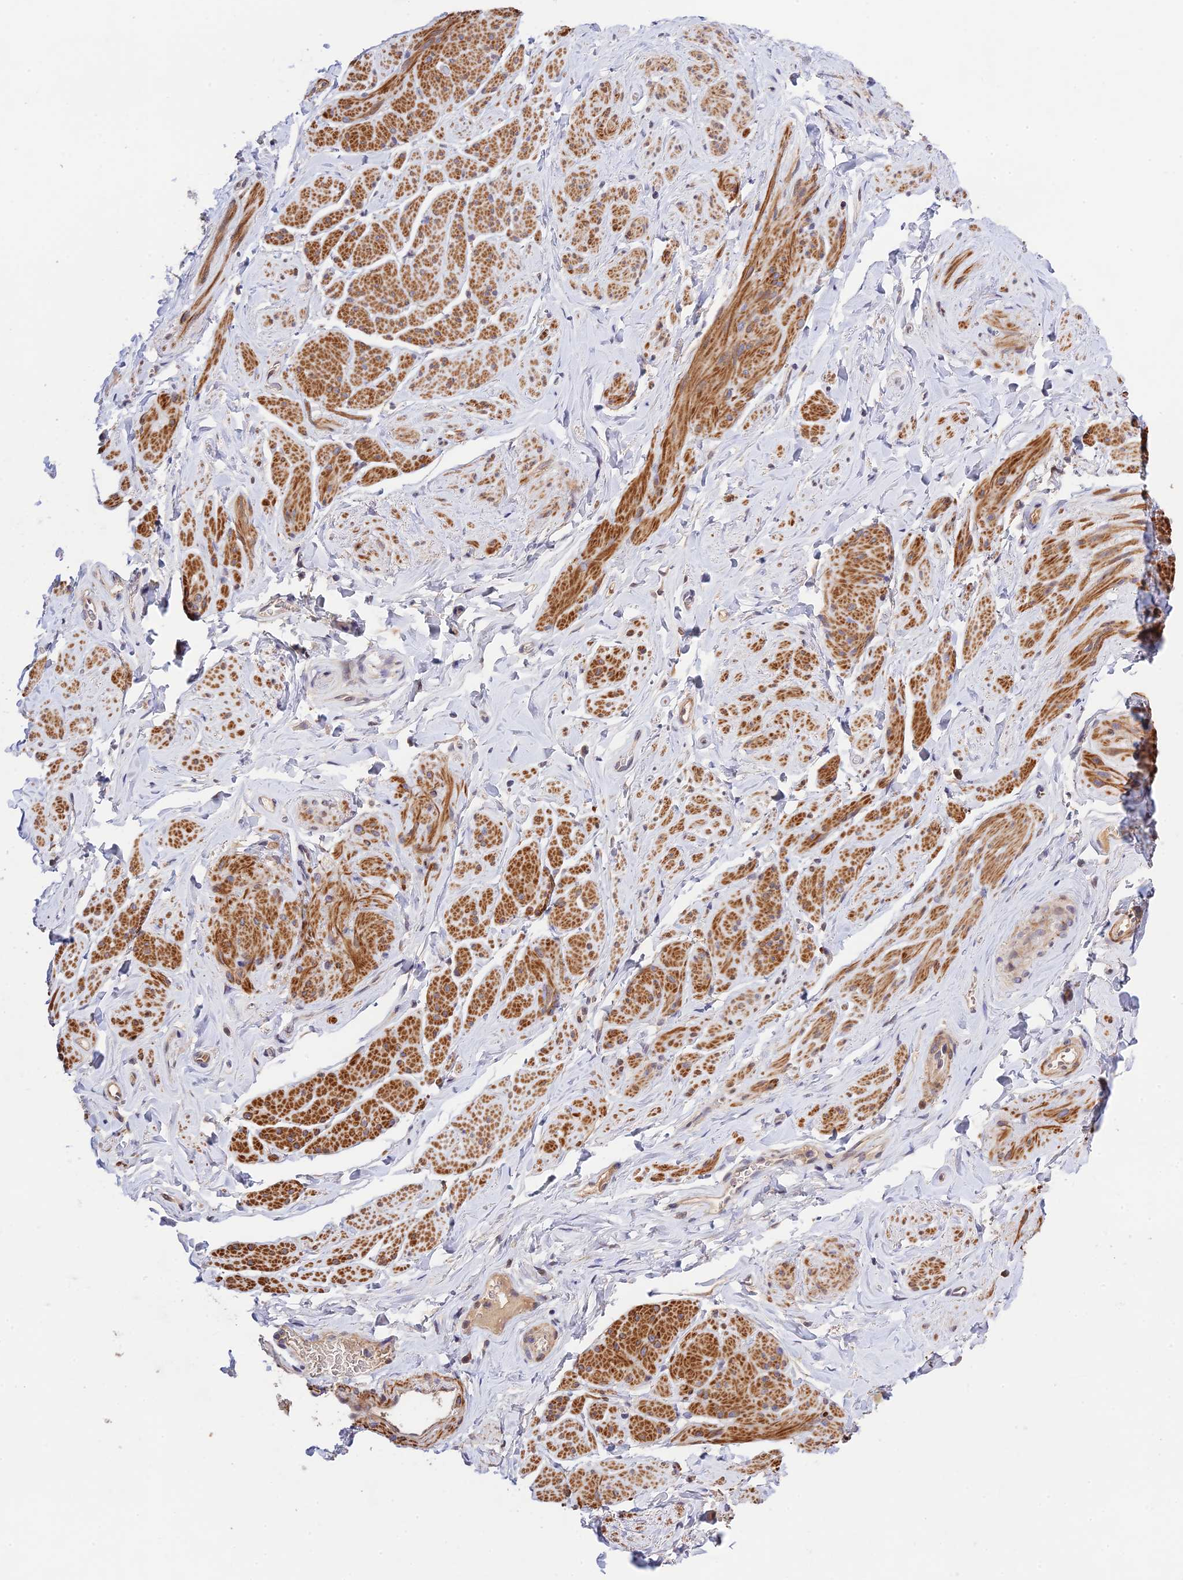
{"staining": {"intensity": "strong", "quantity": "25%-75%", "location": "cytoplasmic/membranous"}, "tissue": "smooth muscle", "cell_type": "Smooth muscle cells", "image_type": "normal", "snomed": [{"axis": "morphology", "description": "Normal tissue, NOS"}, {"axis": "topography", "description": "Smooth muscle"}, {"axis": "topography", "description": "Peripheral nerve tissue"}], "caption": "Immunohistochemical staining of normal smooth muscle displays strong cytoplasmic/membranous protein positivity in about 25%-75% of smooth muscle cells. The staining was performed using DAB to visualize the protein expression in brown, while the nuclei were stained in blue with hematoxylin (Magnification: 20x).", "gene": "CWH43", "patient": {"sex": "male", "age": 69}}